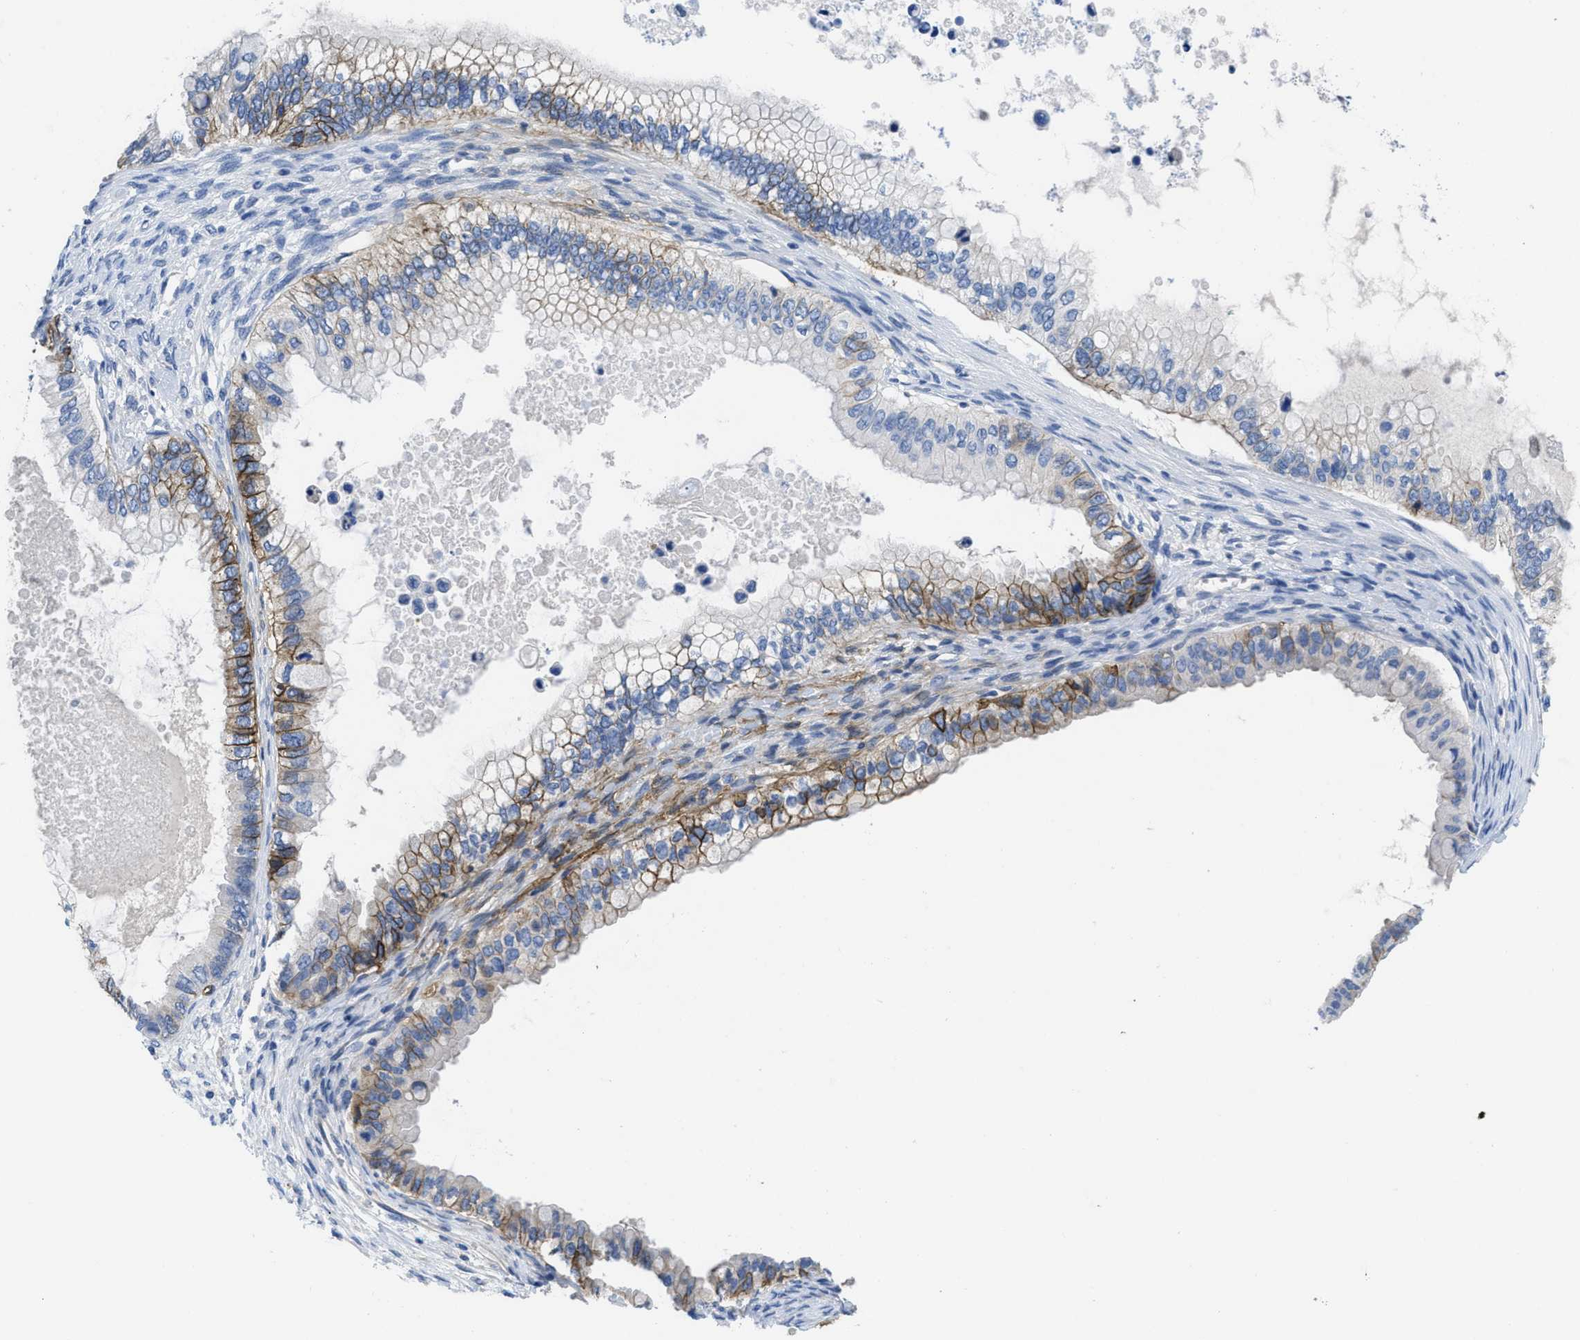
{"staining": {"intensity": "strong", "quantity": "25%-75%", "location": "cytoplasmic/membranous"}, "tissue": "ovarian cancer", "cell_type": "Tumor cells", "image_type": "cancer", "snomed": [{"axis": "morphology", "description": "Cystadenocarcinoma, mucinous, NOS"}, {"axis": "topography", "description": "Ovary"}], "caption": "Protein expression analysis of ovarian mucinous cystadenocarcinoma displays strong cytoplasmic/membranous expression in about 25%-75% of tumor cells.", "gene": "CA9", "patient": {"sex": "female", "age": 80}}